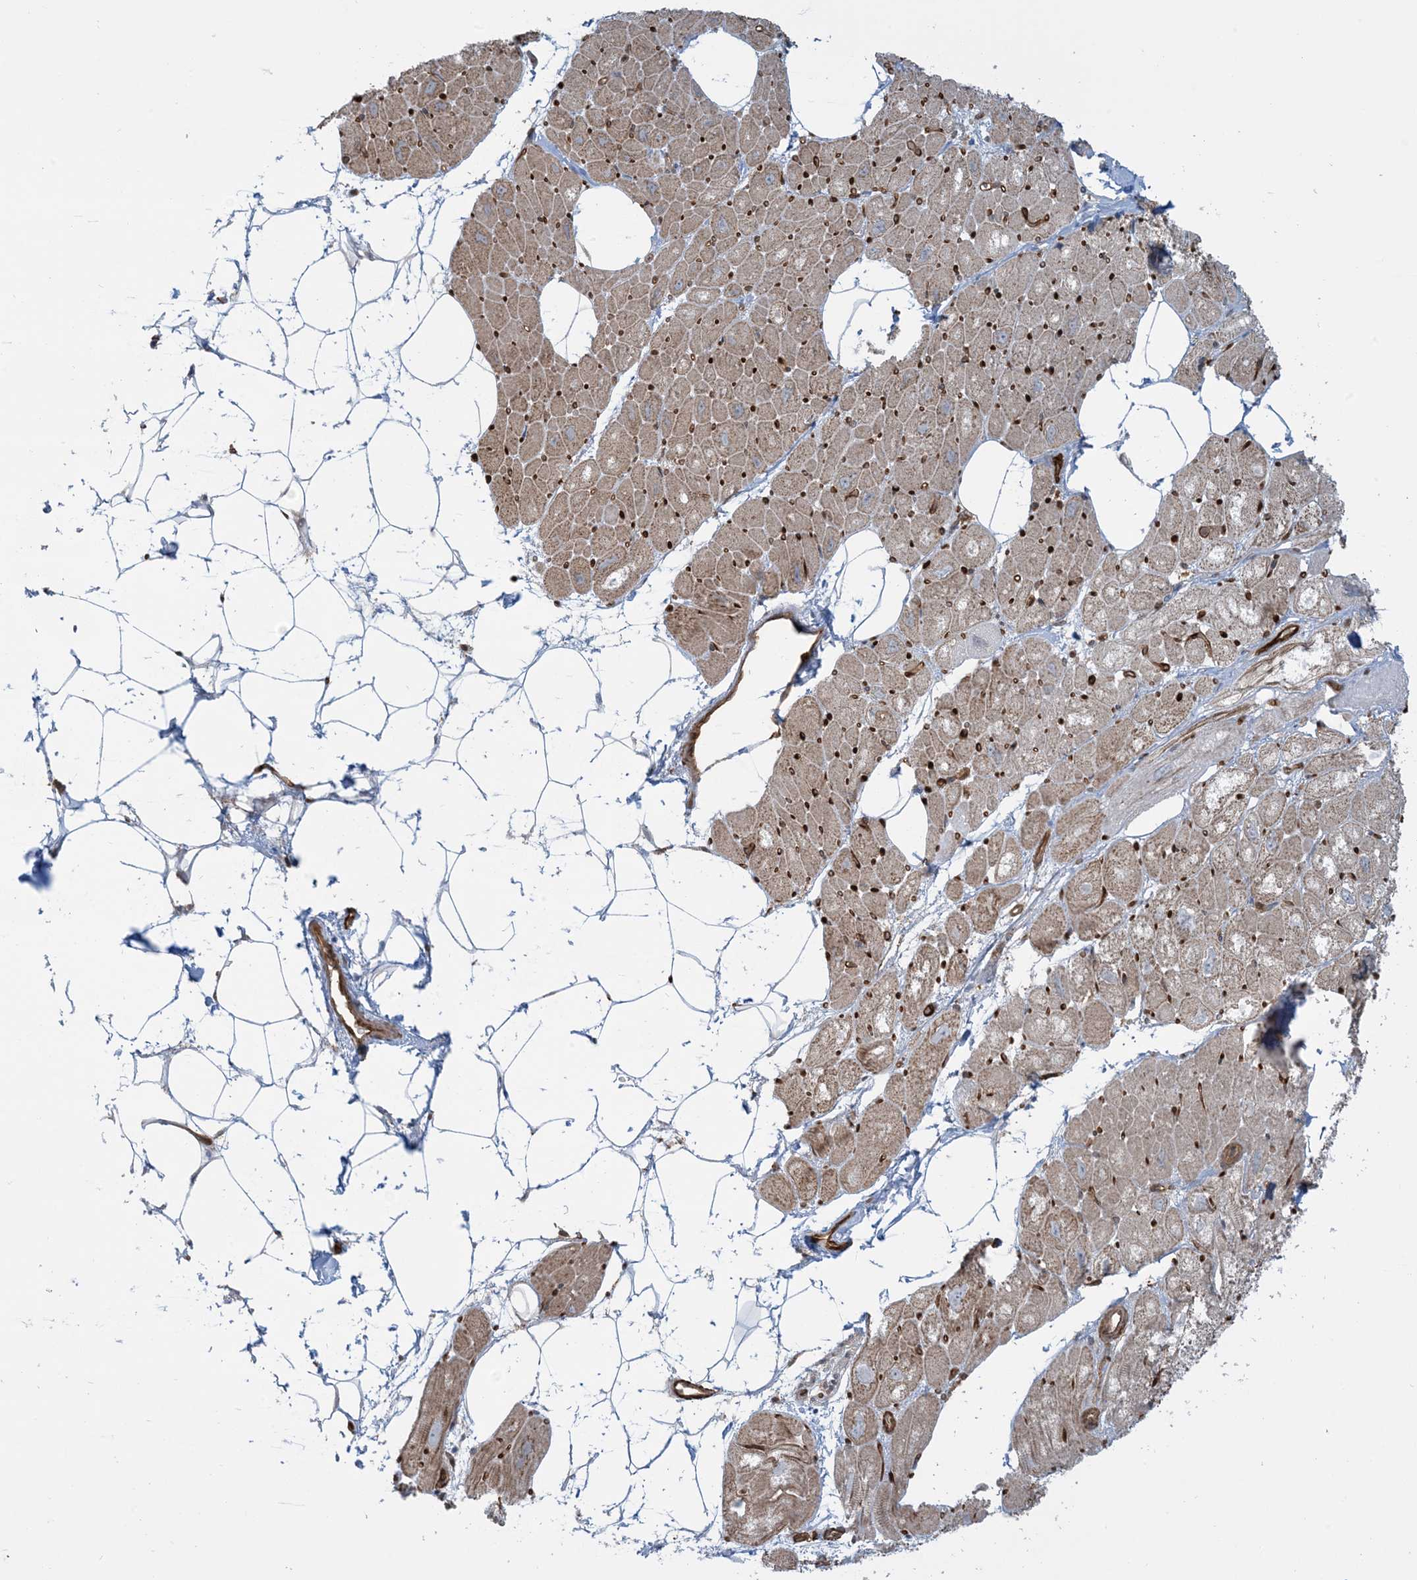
{"staining": {"intensity": "moderate", "quantity": ">75%", "location": "cytoplasmic/membranous"}, "tissue": "heart muscle", "cell_type": "Cardiomyocytes", "image_type": "normal", "snomed": [{"axis": "morphology", "description": "Normal tissue, NOS"}, {"axis": "topography", "description": "Heart"}], "caption": "Cardiomyocytes reveal medium levels of moderate cytoplasmic/membranous staining in about >75% of cells in benign heart muscle.", "gene": "PPM1F", "patient": {"sex": "male", "age": 50}}